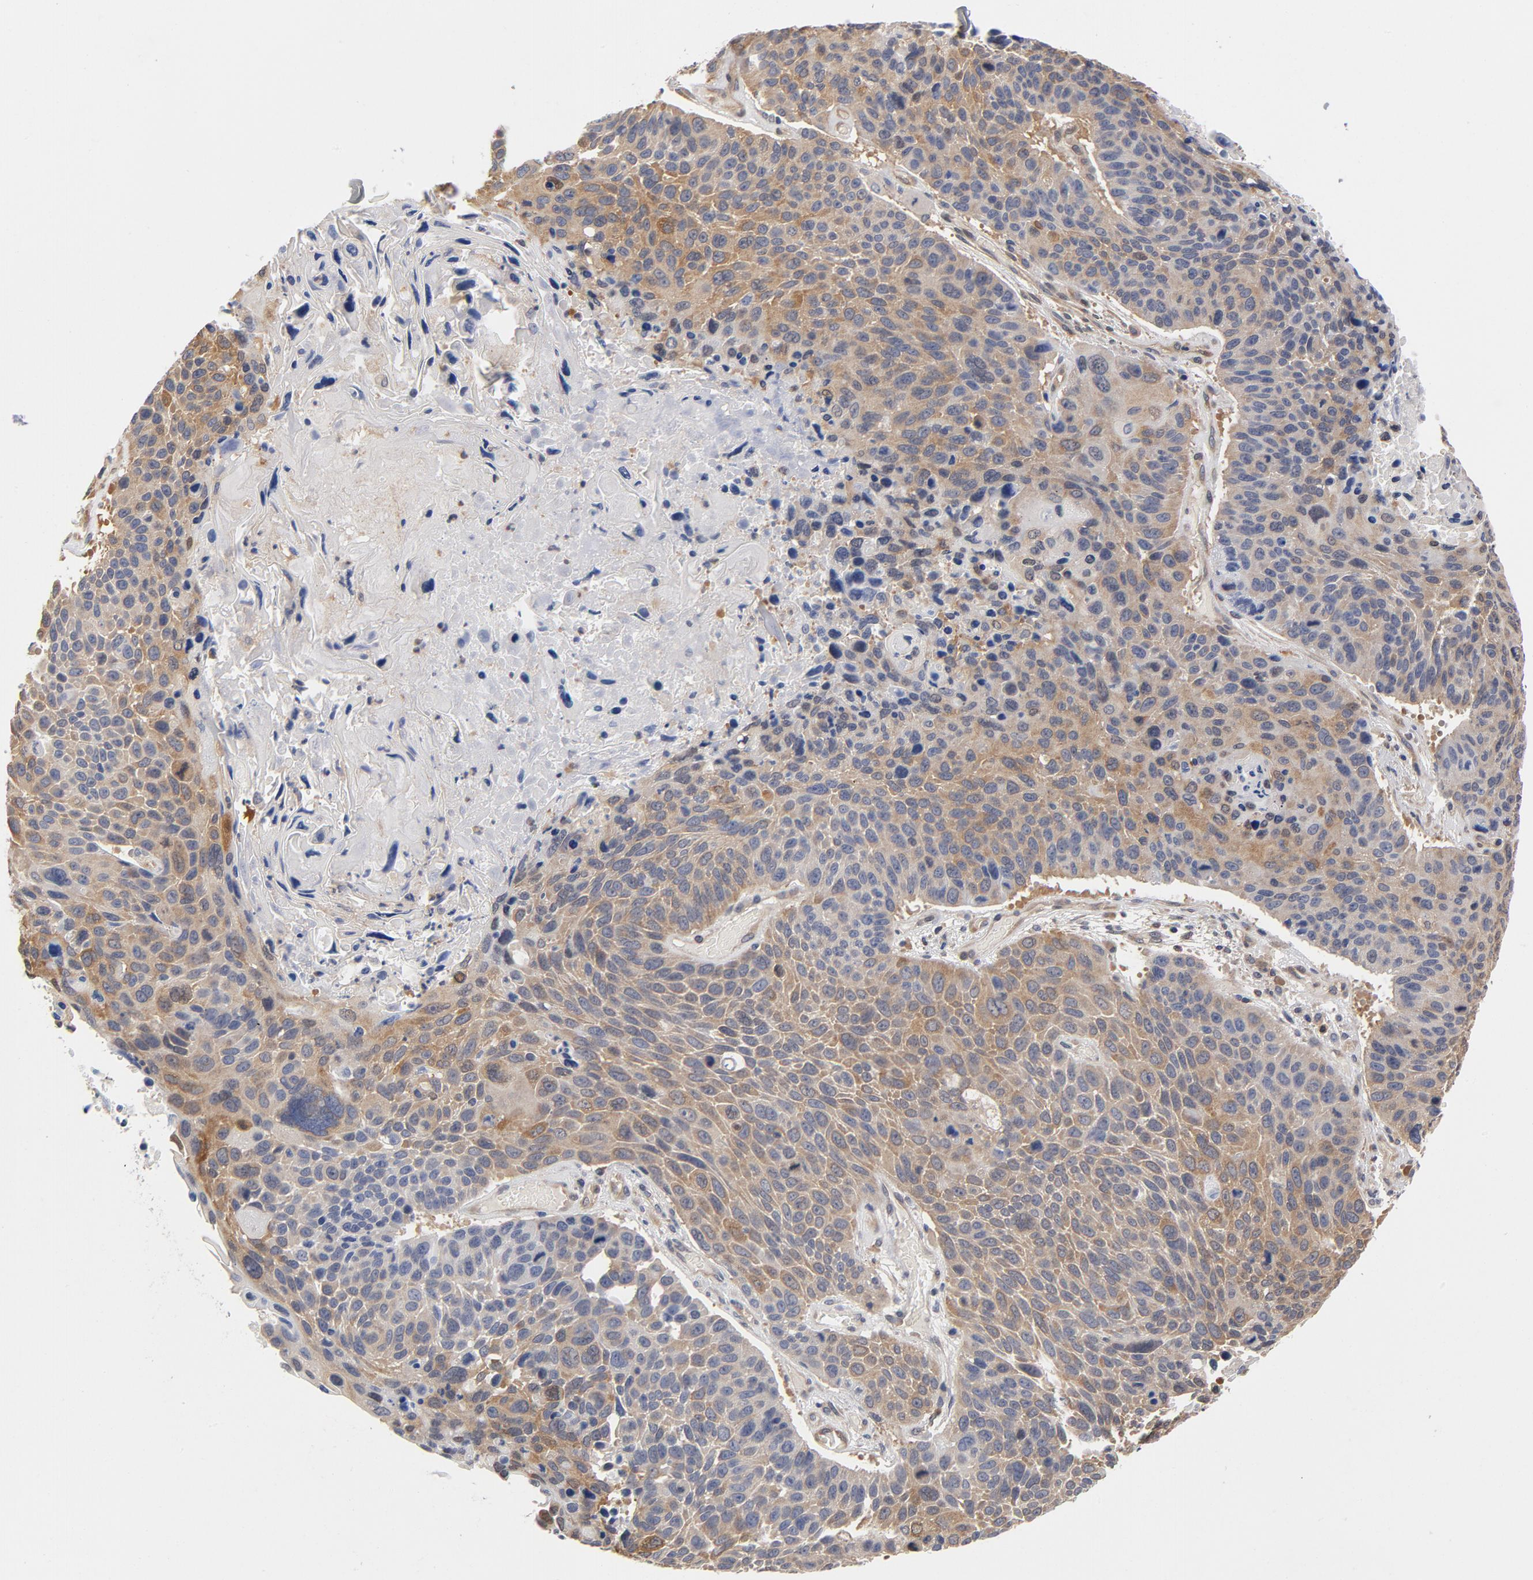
{"staining": {"intensity": "weak", "quantity": "<25%", "location": "cytoplasmic/membranous"}, "tissue": "lung cancer", "cell_type": "Tumor cells", "image_type": "cancer", "snomed": [{"axis": "morphology", "description": "Squamous cell carcinoma, NOS"}, {"axis": "topography", "description": "Lung"}], "caption": "DAB immunohistochemical staining of human squamous cell carcinoma (lung) displays no significant expression in tumor cells.", "gene": "ASMTL", "patient": {"sex": "male", "age": 68}}